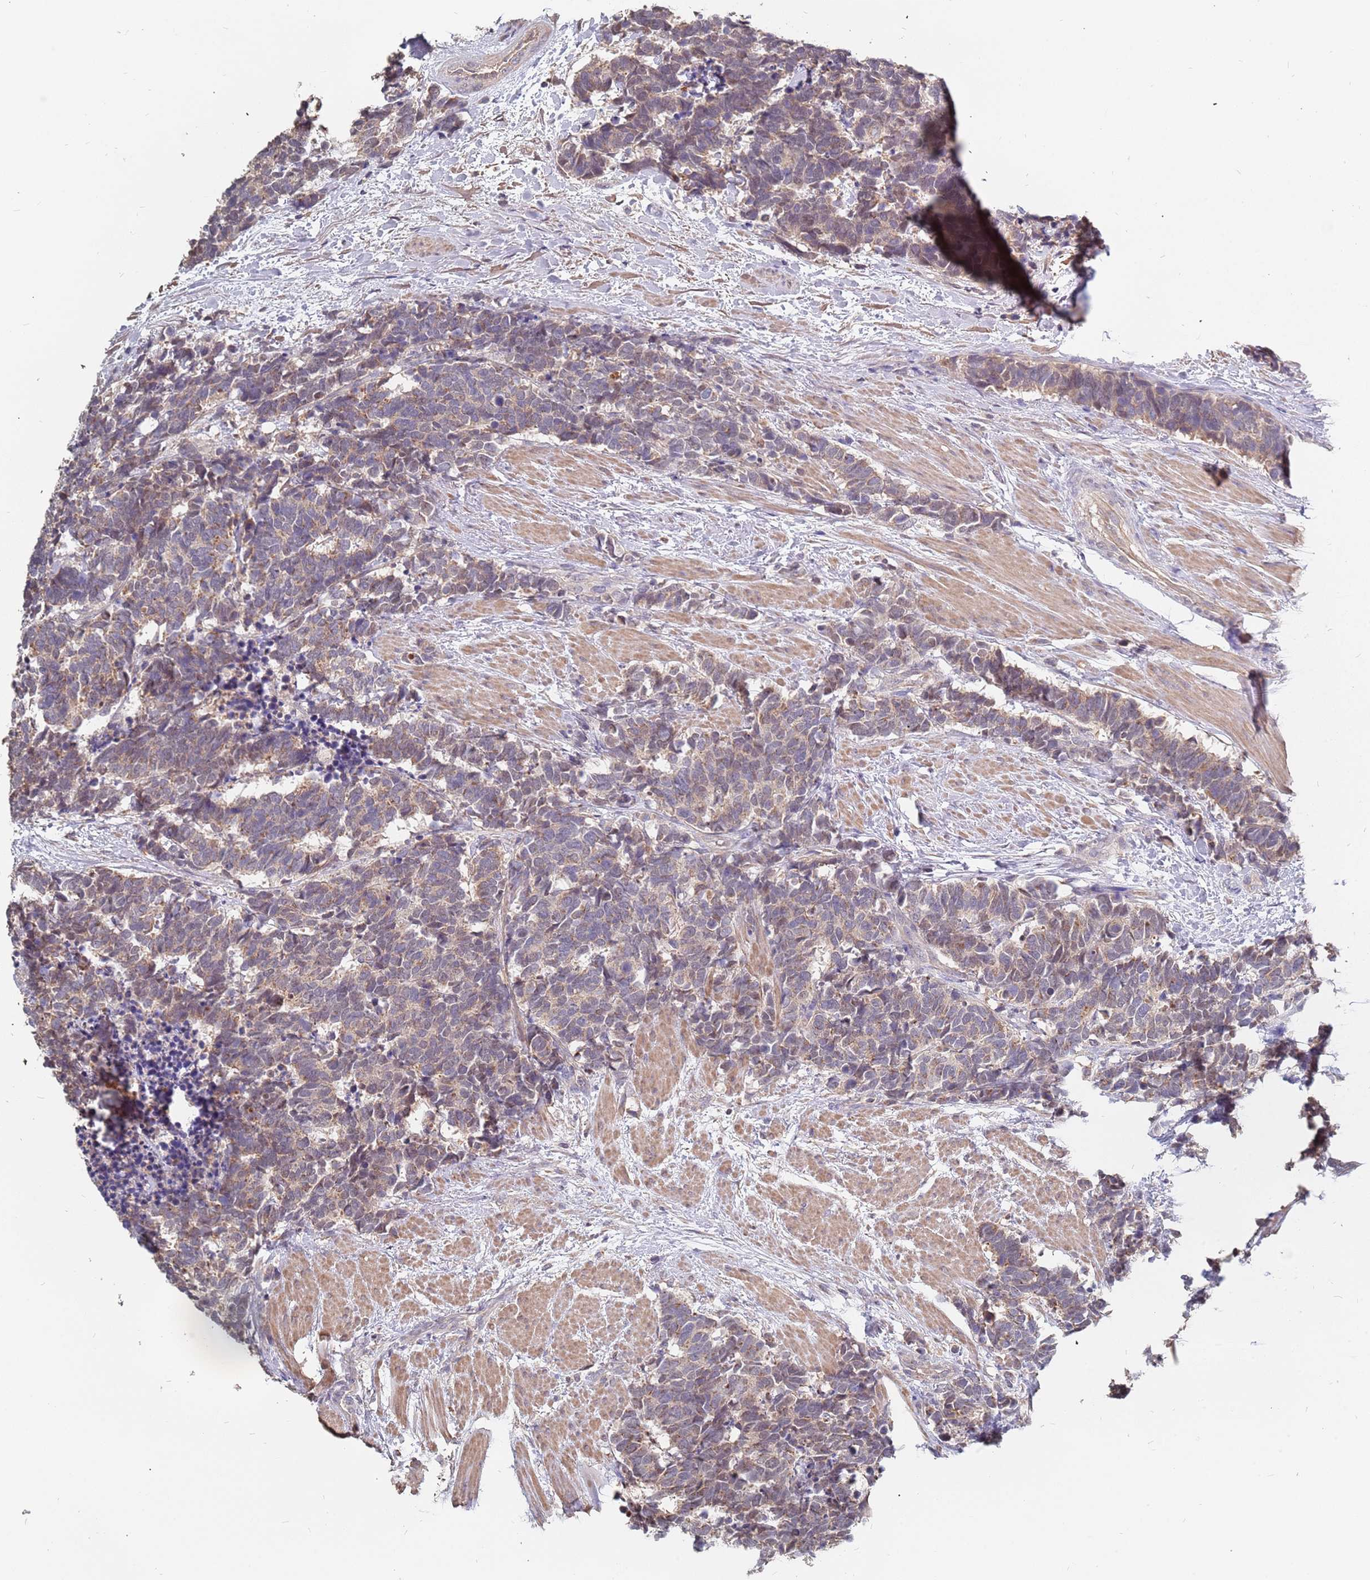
{"staining": {"intensity": "weak", "quantity": ">75%", "location": "cytoplasmic/membranous"}, "tissue": "carcinoid", "cell_type": "Tumor cells", "image_type": "cancer", "snomed": [{"axis": "morphology", "description": "Carcinoma, NOS"}, {"axis": "morphology", "description": "Carcinoid, malignant, NOS"}, {"axis": "topography", "description": "Prostate"}], "caption": "Carcinoid stained for a protein exhibits weak cytoplasmic/membranous positivity in tumor cells.", "gene": "TCEANC2", "patient": {"sex": "male", "age": 57}}